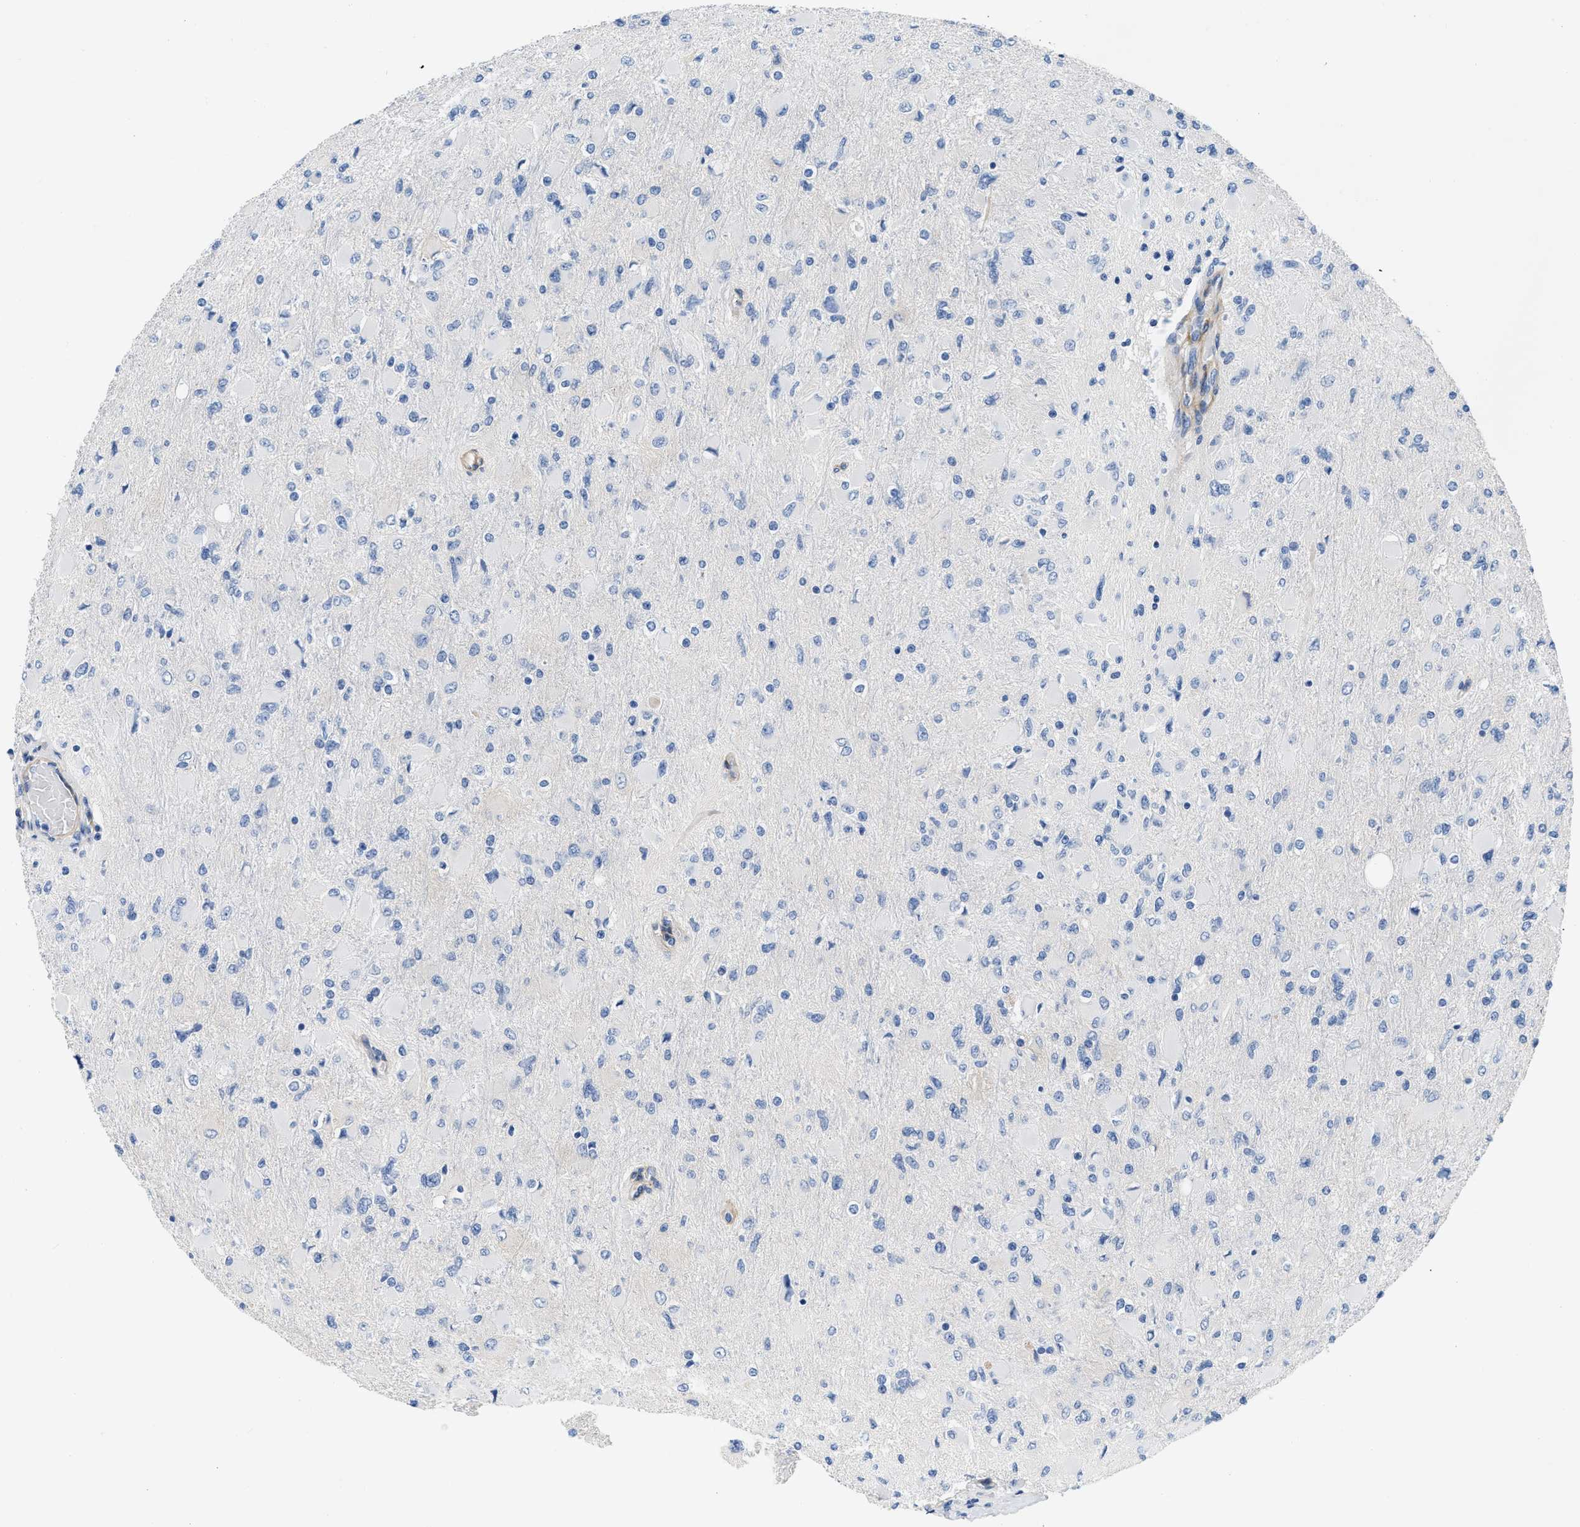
{"staining": {"intensity": "negative", "quantity": "none", "location": "none"}, "tissue": "glioma", "cell_type": "Tumor cells", "image_type": "cancer", "snomed": [{"axis": "morphology", "description": "Glioma, malignant, High grade"}, {"axis": "topography", "description": "Cerebral cortex"}], "caption": "This is an immunohistochemistry image of human malignant high-grade glioma. There is no staining in tumor cells.", "gene": "PDGFRB", "patient": {"sex": "female", "age": 36}}